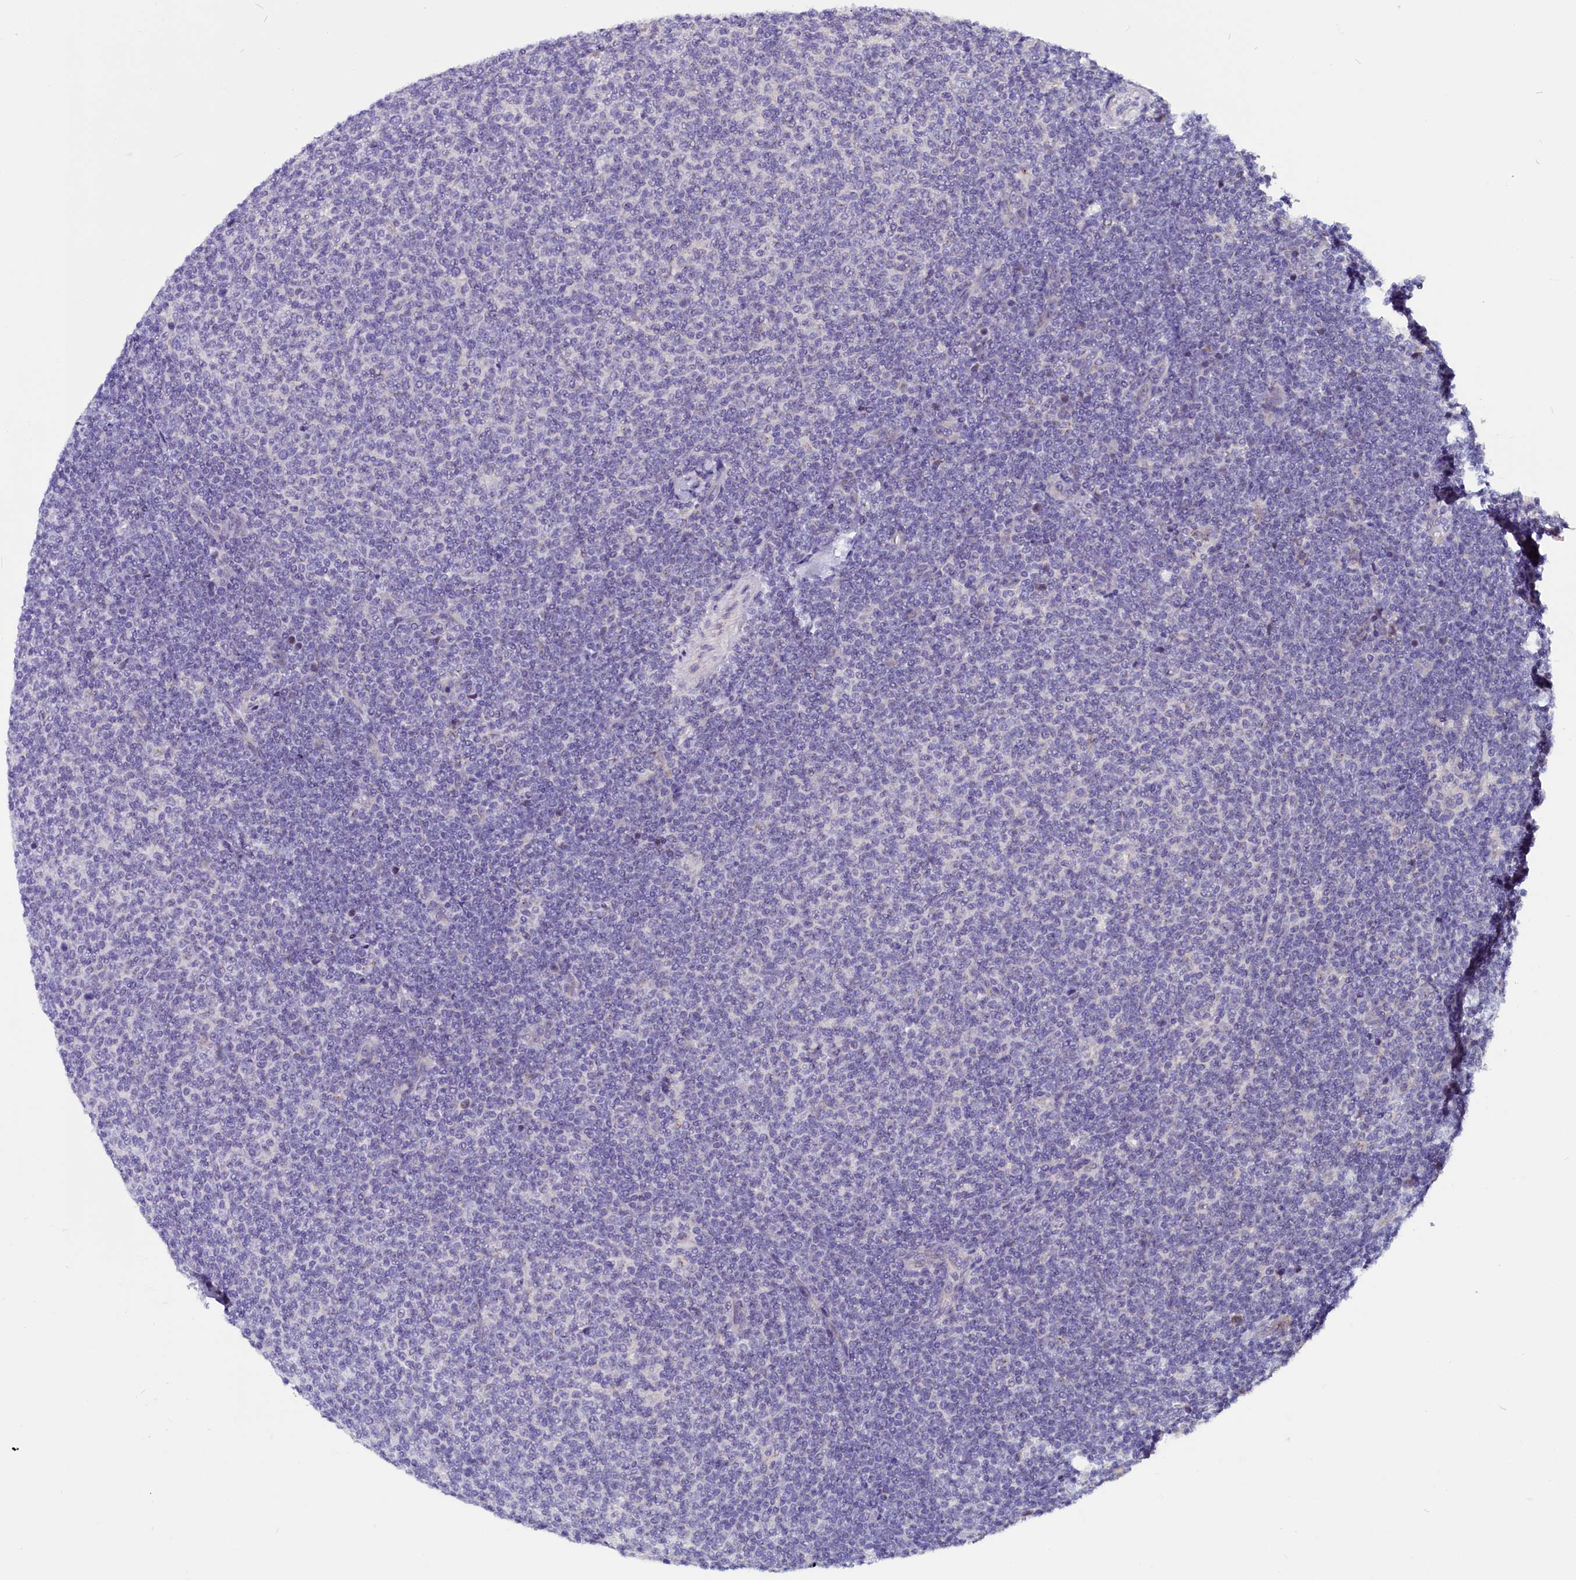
{"staining": {"intensity": "negative", "quantity": "none", "location": "none"}, "tissue": "lymphoma", "cell_type": "Tumor cells", "image_type": "cancer", "snomed": [{"axis": "morphology", "description": "Malignant lymphoma, non-Hodgkin's type, Low grade"}, {"axis": "topography", "description": "Lymph node"}], "caption": "A micrograph of human low-grade malignant lymphoma, non-Hodgkin's type is negative for staining in tumor cells.", "gene": "CEP170", "patient": {"sex": "male", "age": 66}}